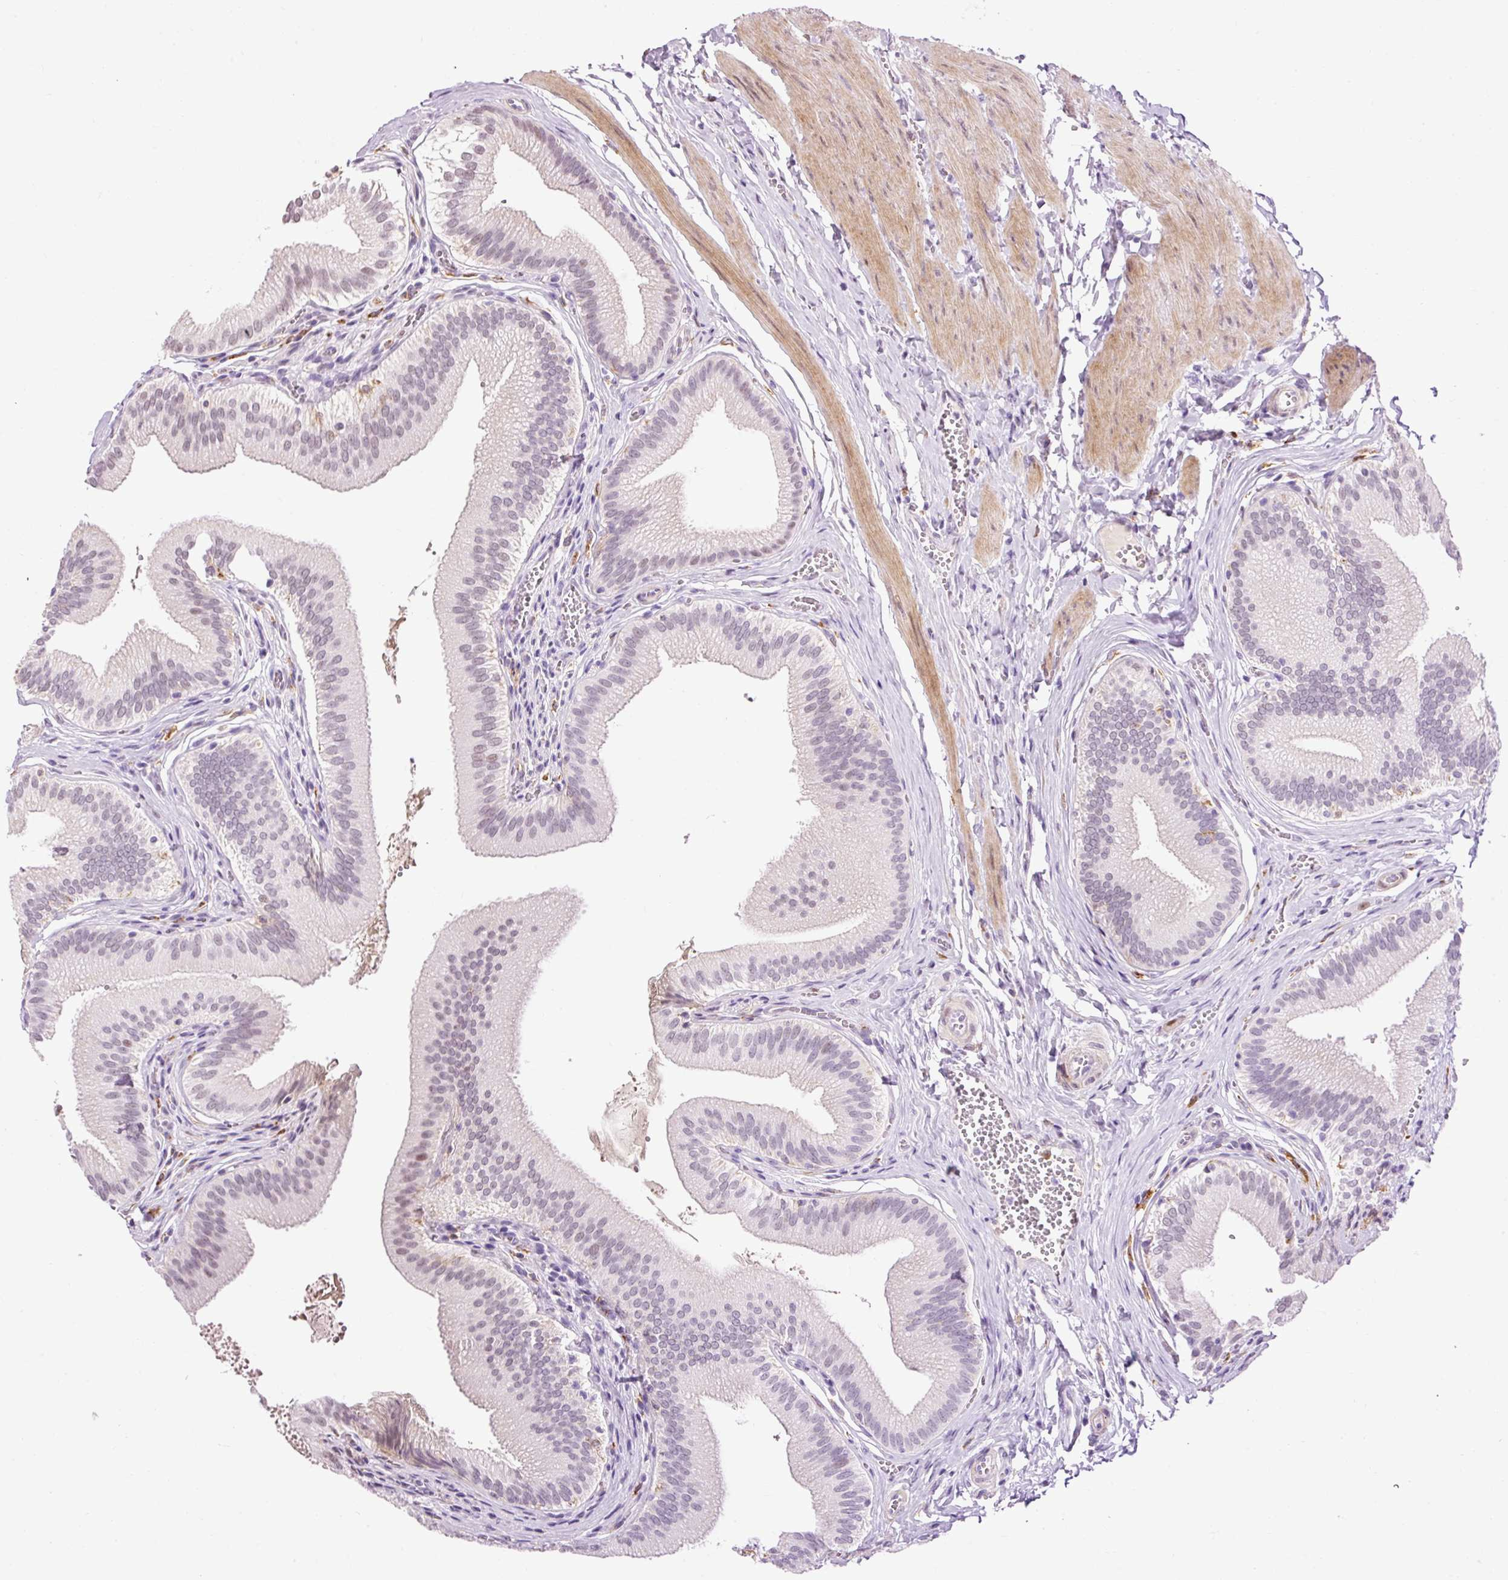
{"staining": {"intensity": "weak", "quantity": "25%-75%", "location": "nuclear"}, "tissue": "gallbladder", "cell_type": "Glandular cells", "image_type": "normal", "snomed": [{"axis": "morphology", "description": "Normal tissue, NOS"}, {"axis": "topography", "description": "Gallbladder"}], "caption": "Gallbladder was stained to show a protein in brown. There is low levels of weak nuclear expression in approximately 25%-75% of glandular cells. Nuclei are stained in blue.", "gene": "LY86", "patient": {"sex": "male", "age": 17}}